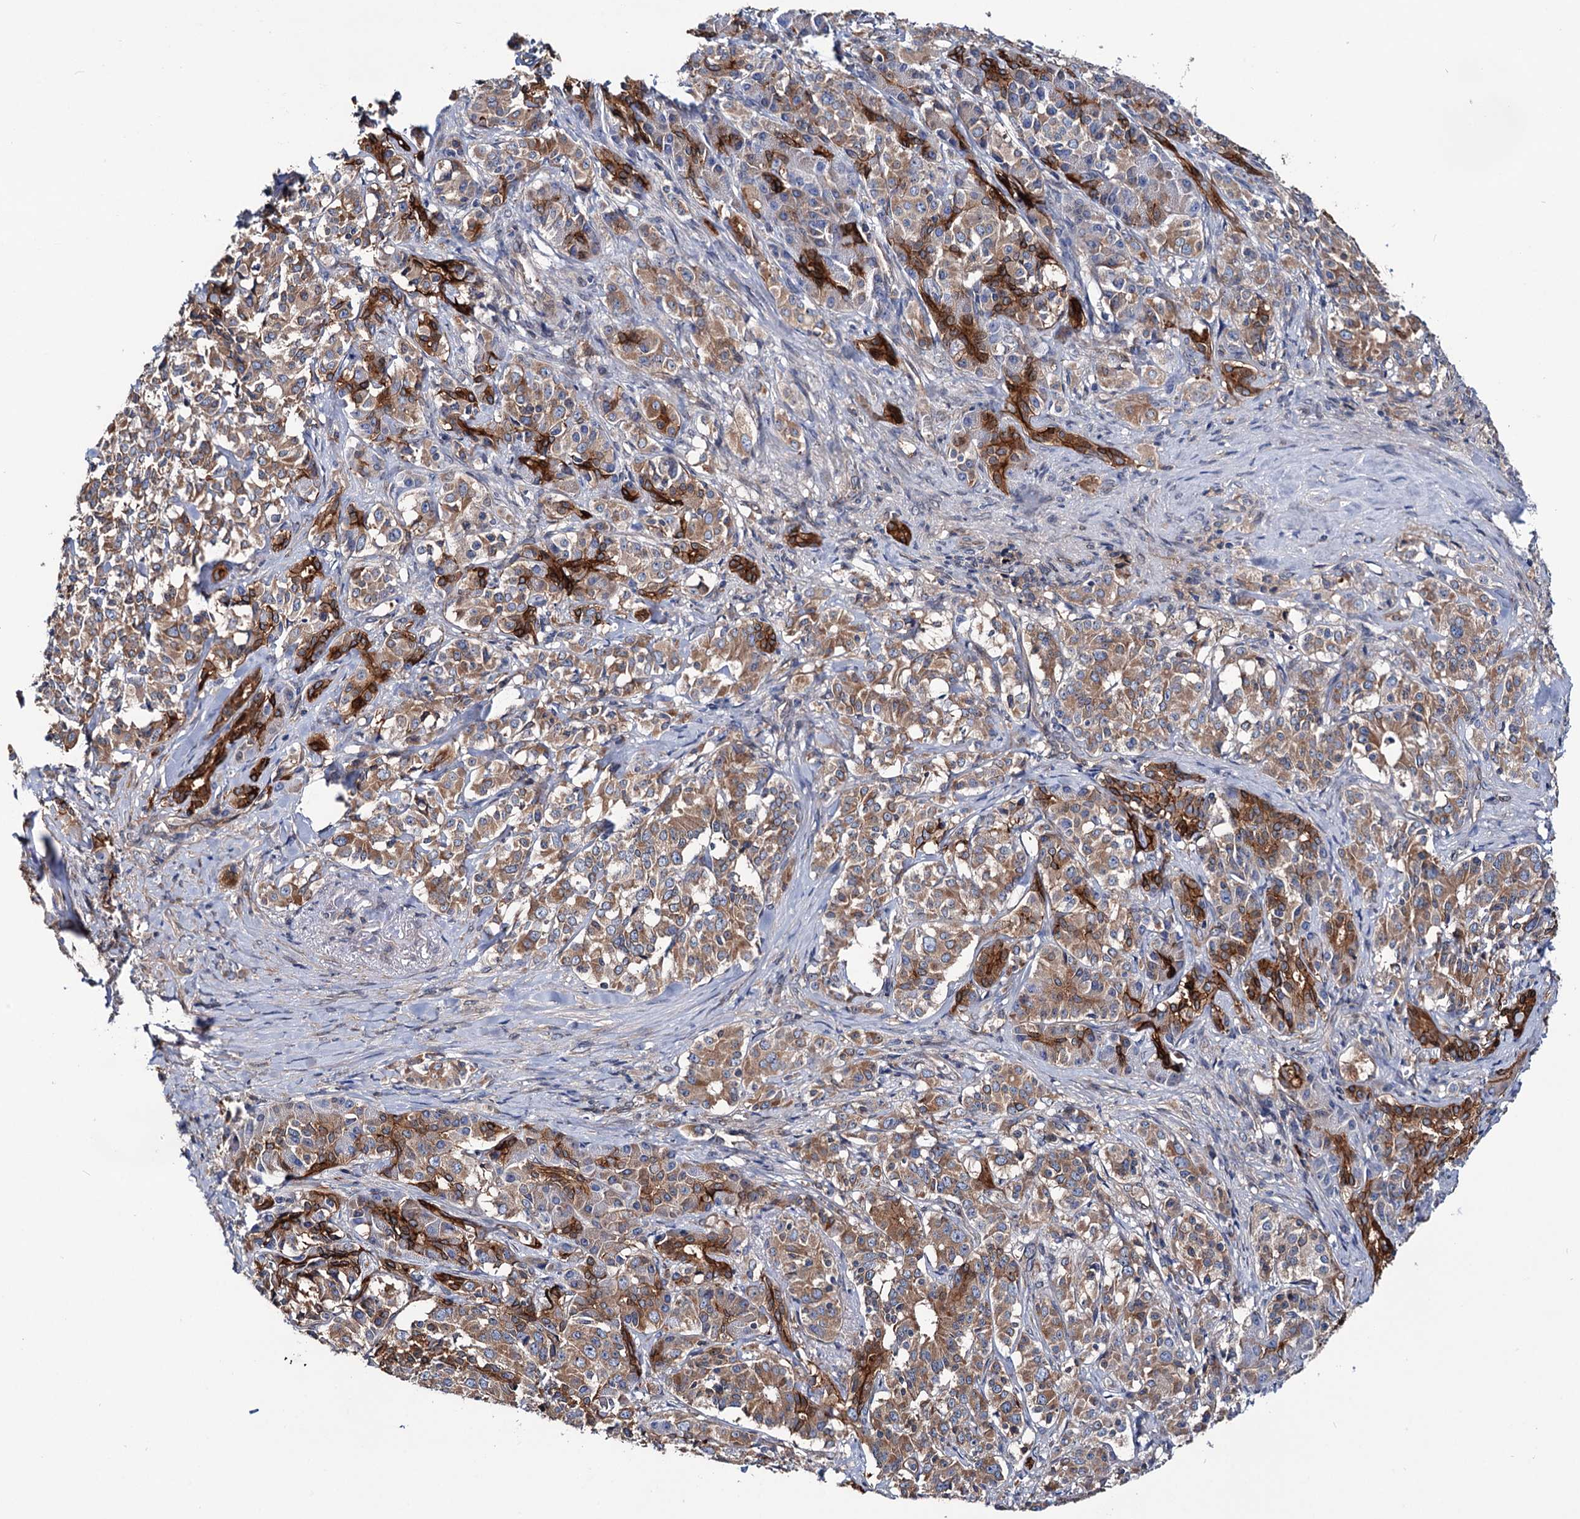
{"staining": {"intensity": "moderate", "quantity": ">75%", "location": "cytoplasmic/membranous"}, "tissue": "pancreatic cancer", "cell_type": "Tumor cells", "image_type": "cancer", "snomed": [{"axis": "morphology", "description": "Adenocarcinoma, NOS"}, {"axis": "topography", "description": "Pancreas"}], "caption": "This photomicrograph shows pancreatic cancer (adenocarcinoma) stained with IHC to label a protein in brown. The cytoplasmic/membranous of tumor cells show moderate positivity for the protein. Nuclei are counter-stained blue.", "gene": "PTDSS2", "patient": {"sex": "female", "age": 74}}